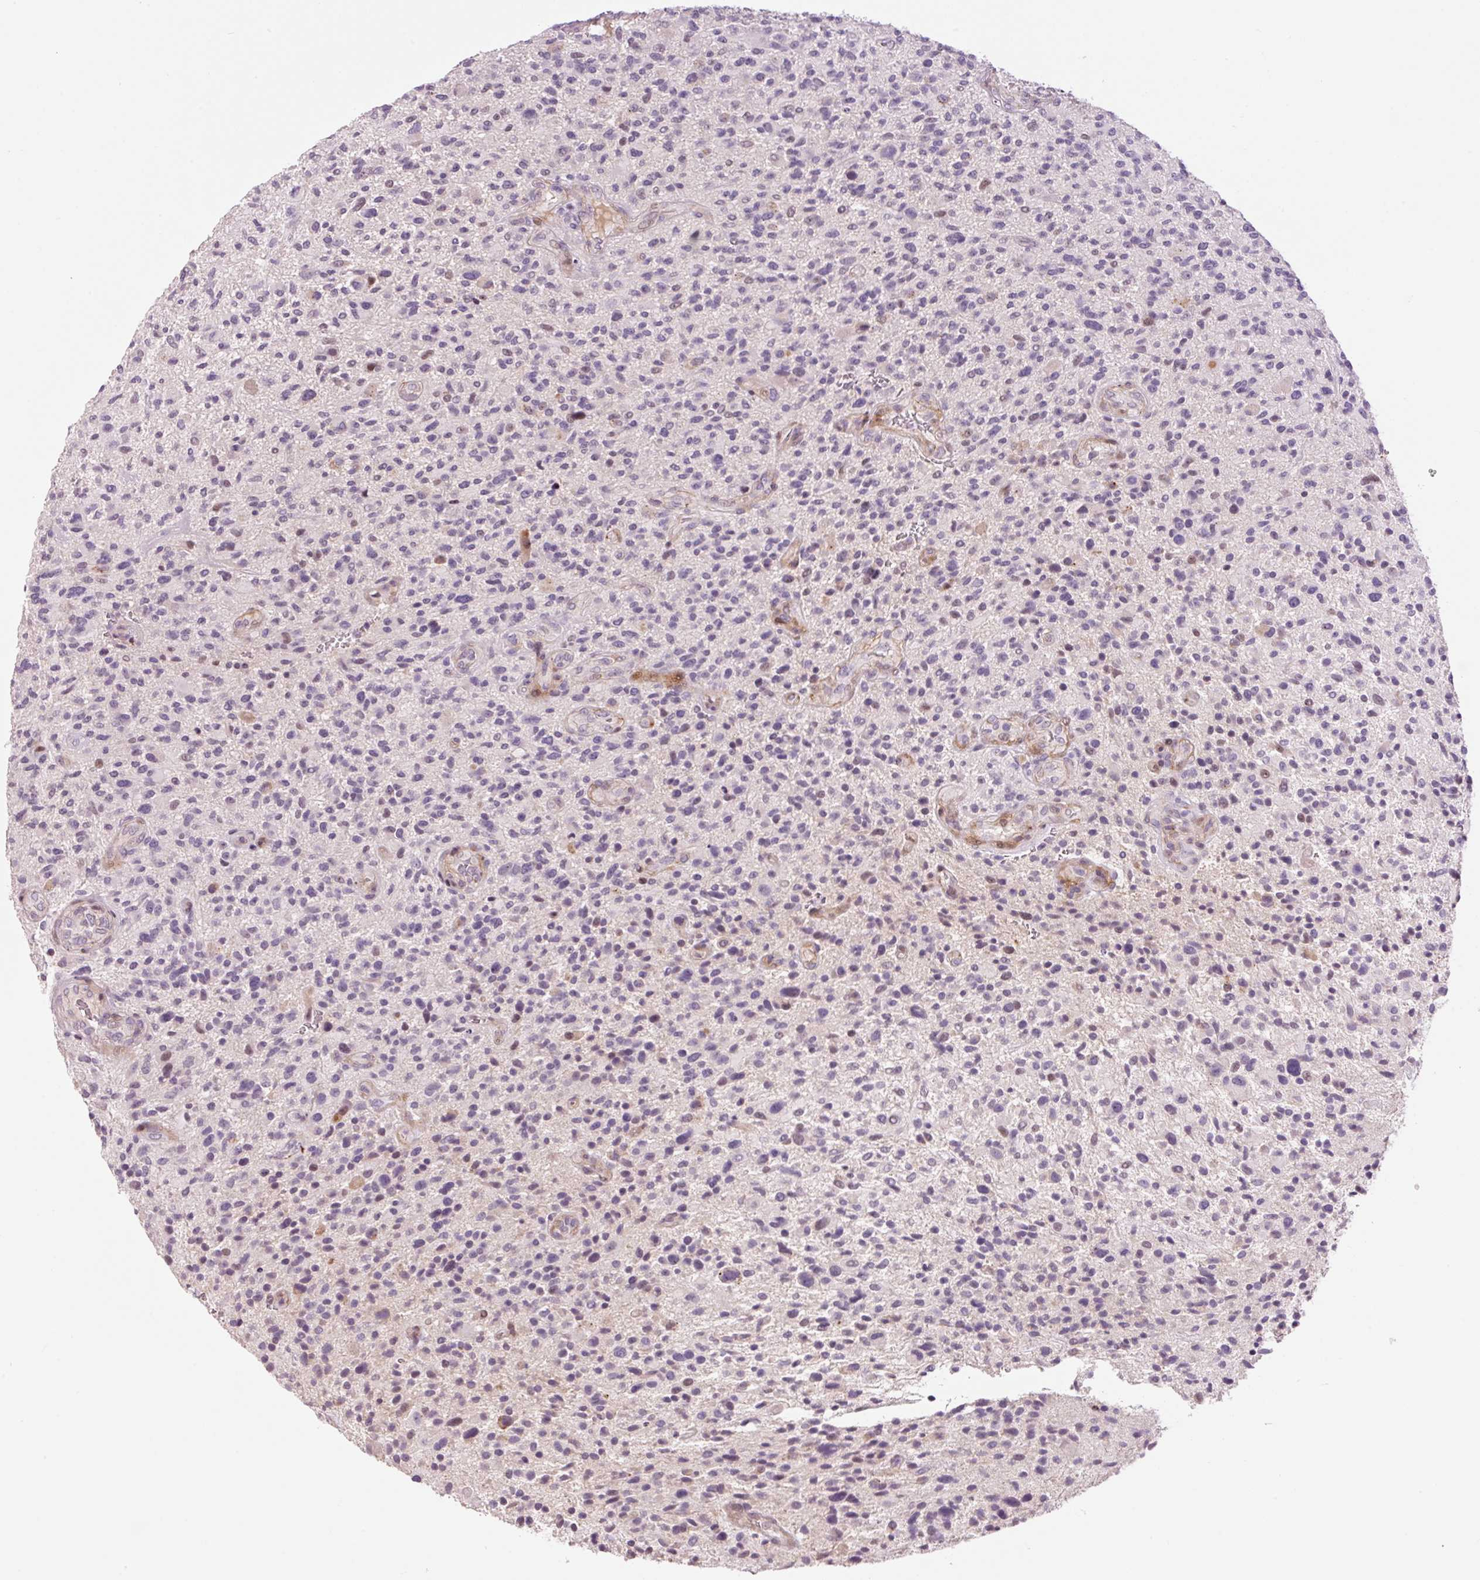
{"staining": {"intensity": "negative", "quantity": "none", "location": "none"}, "tissue": "glioma", "cell_type": "Tumor cells", "image_type": "cancer", "snomed": [{"axis": "morphology", "description": "Glioma, malignant, High grade"}, {"axis": "topography", "description": "Brain"}], "caption": "Tumor cells are negative for protein expression in human malignant high-grade glioma.", "gene": "HNF1A", "patient": {"sex": "male", "age": 47}}